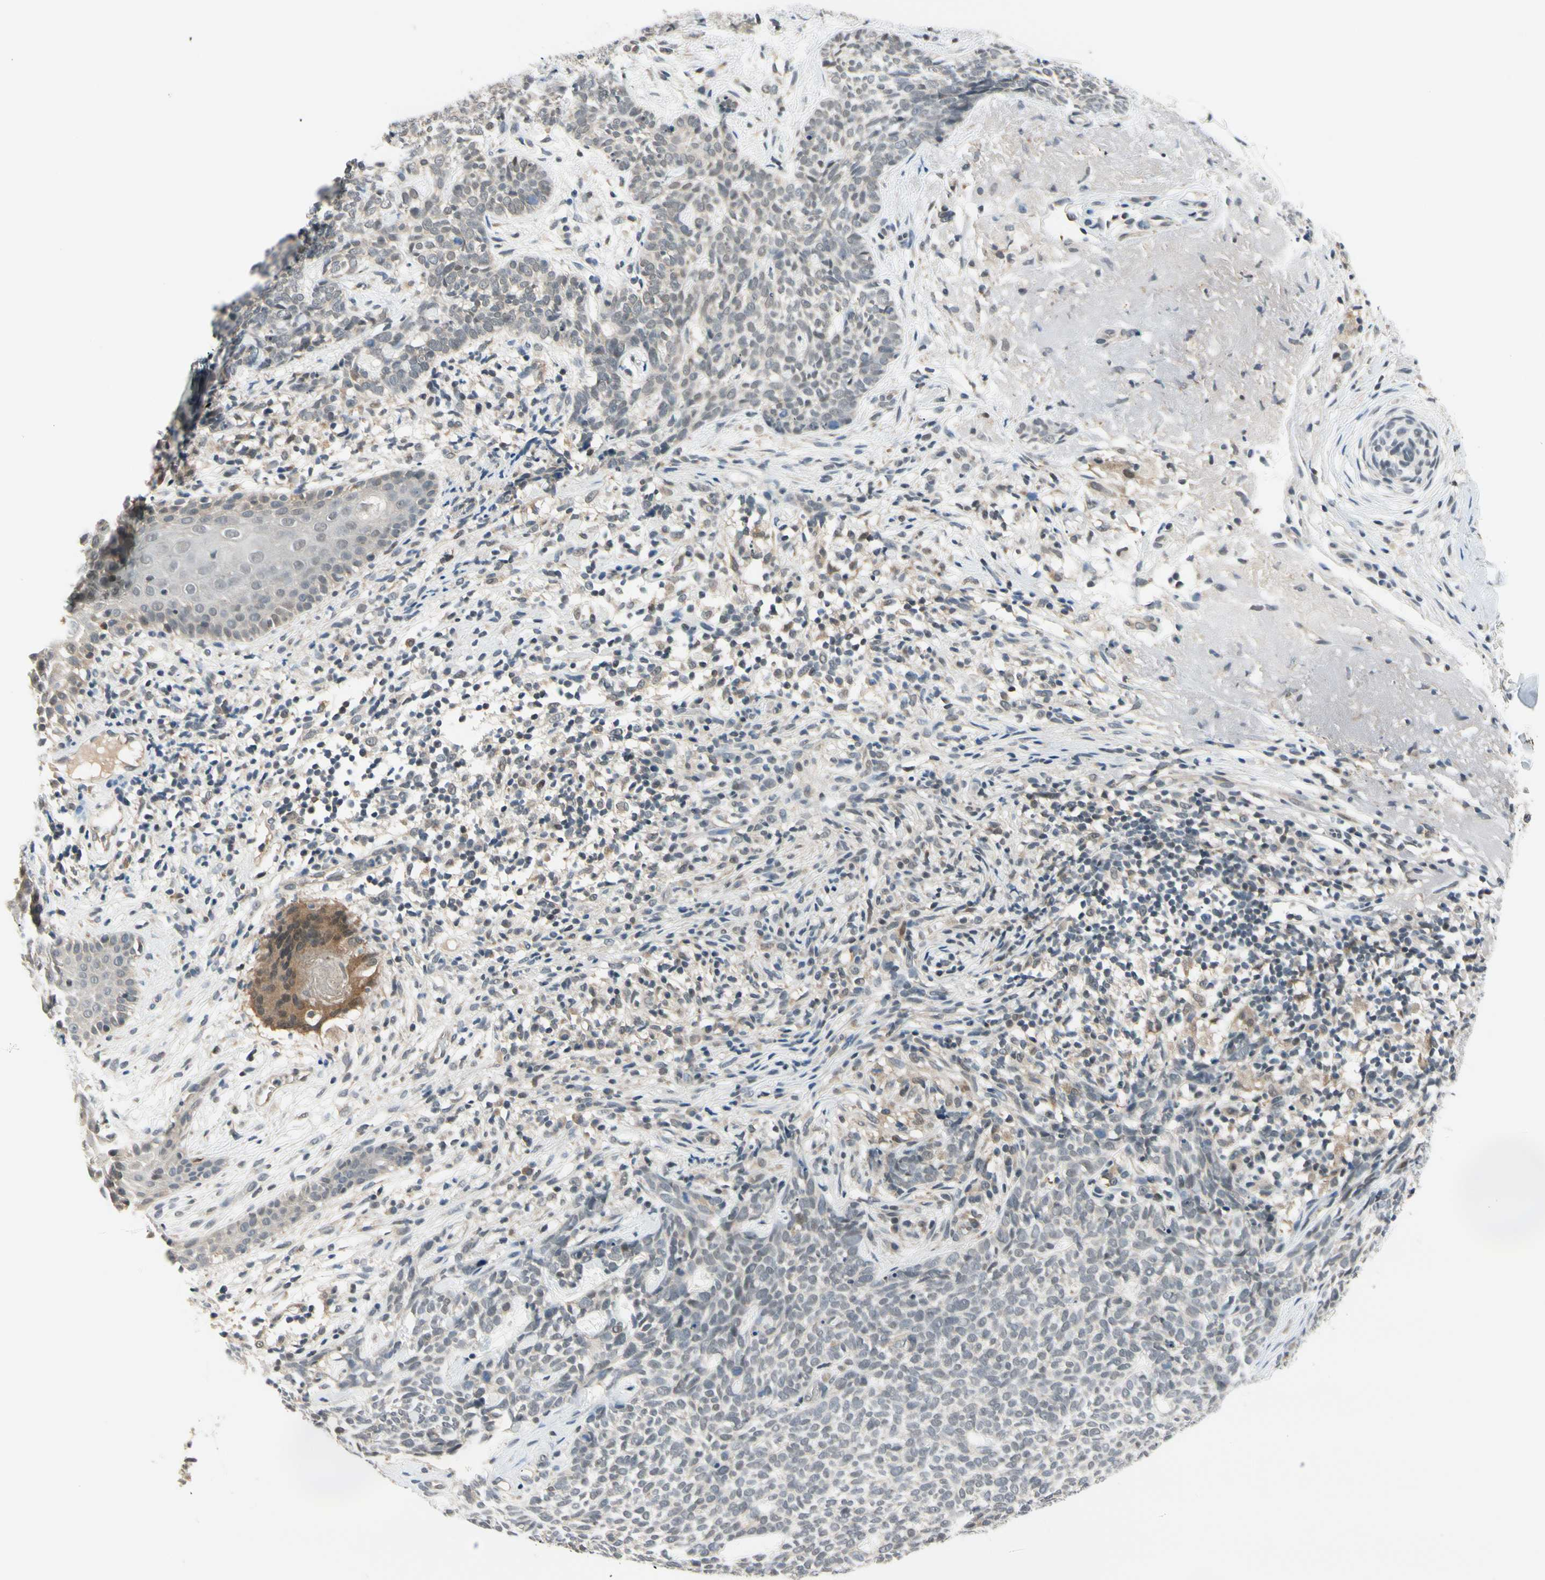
{"staining": {"intensity": "negative", "quantity": "none", "location": "none"}, "tissue": "skin cancer", "cell_type": "Tumor cells", "image_type": "cancer", "snomed": [{"axis": "morphology", "description": "Basal cell carcinoma"}, {"axis": "topography", "description": "Skin"}], "caption": "Skin cancer stained for a protein using immunohistochemistry demonstrates no expression tumor cells.", "gene": "TAF12", "patient": {"sex": "female", "age": 84}}